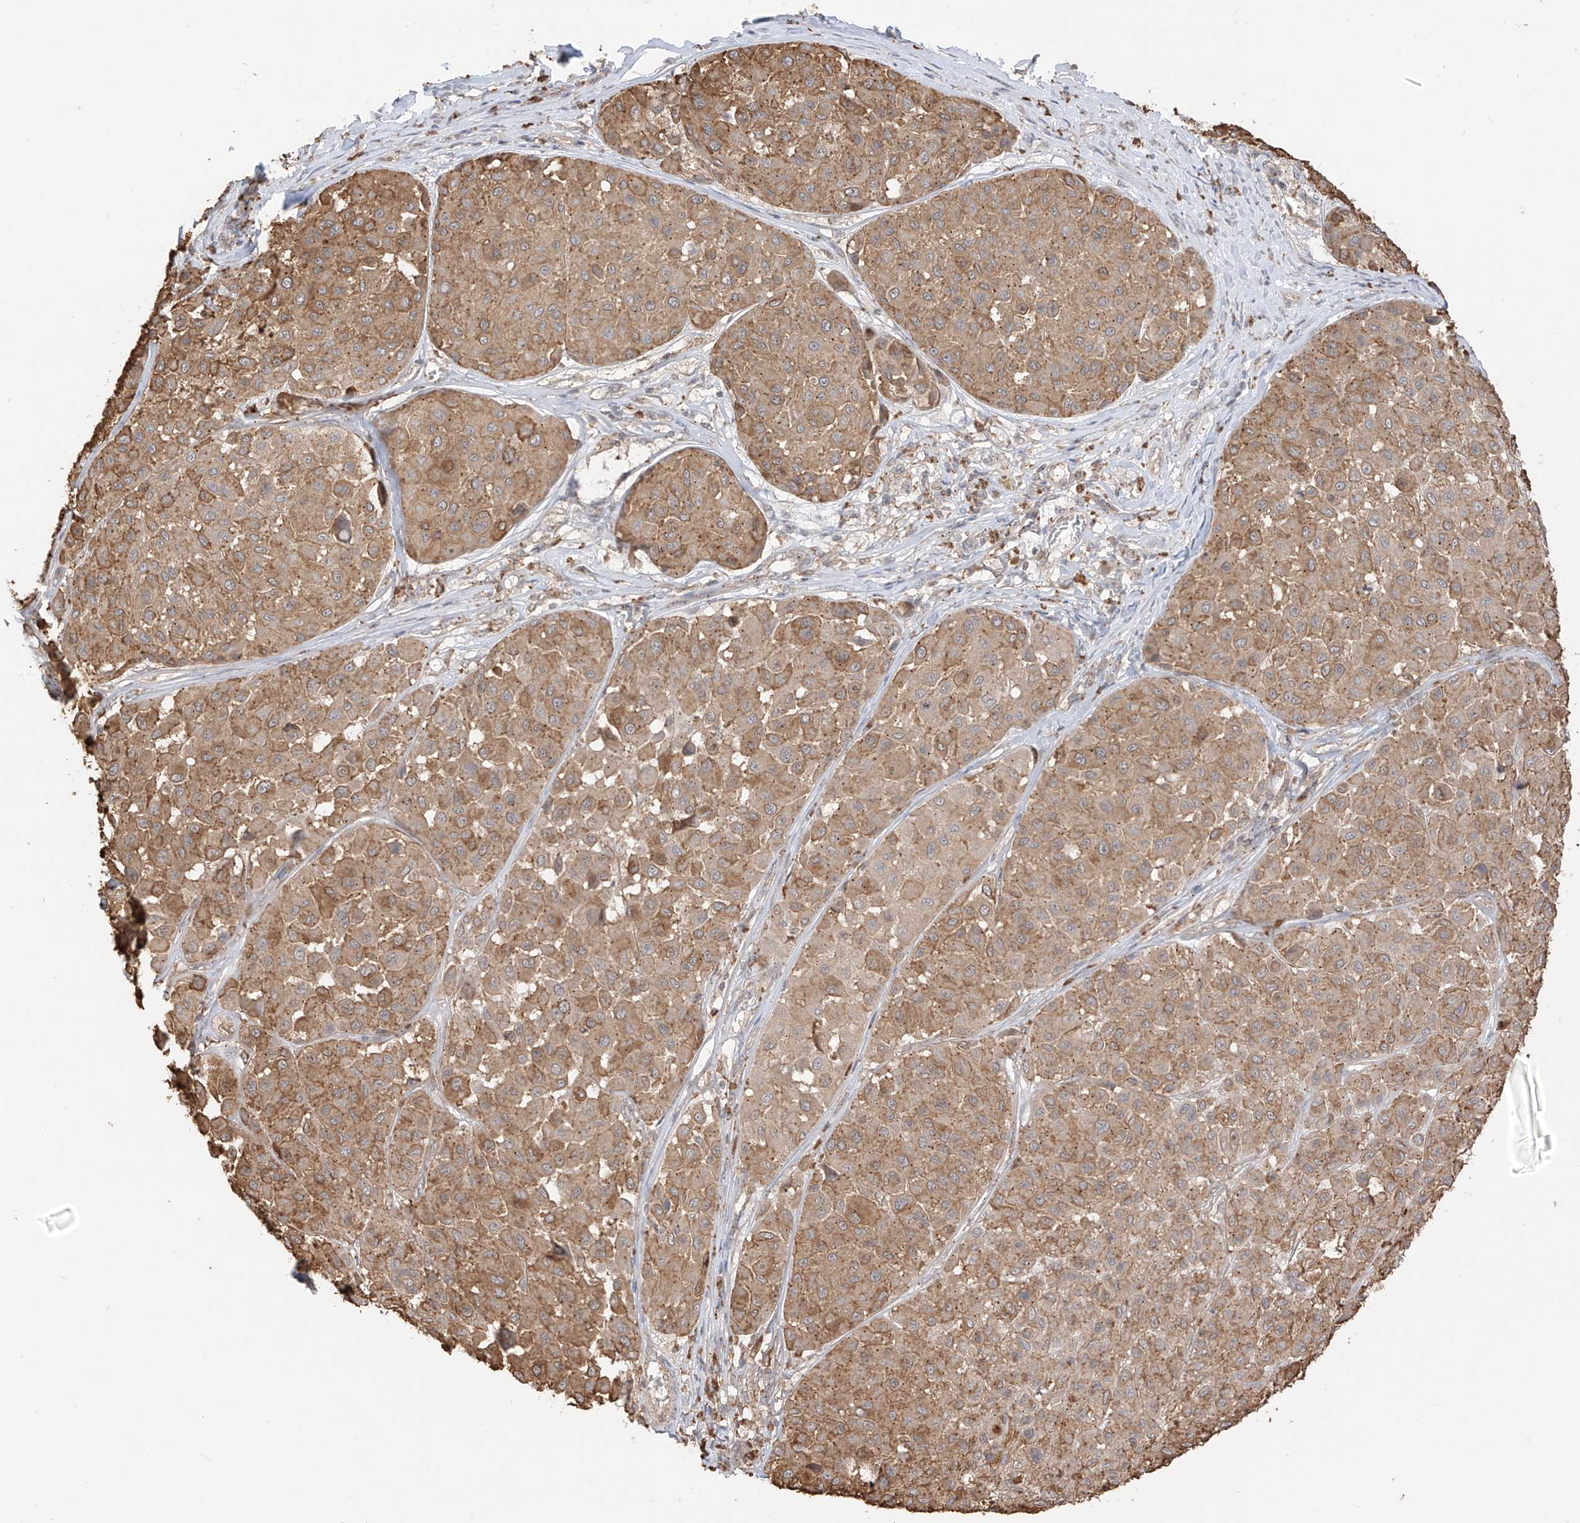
{"staining": {"intensity": "moderate", "quantity": ">75%", "location": "cytoplasmic/membranous"}, "tissue": "melanoma", "cell_type": "Tumor cells", "image_type": "cancer", "snomed": [{"axis": "morphology", "description": "Malignant melanoma, Metastatic site"}, {"axis": "topography", "description": "Soft tissue"}], "caption": "Moderate cytoplasmic/membranous staining for a protein is present in about >75% of tumor cells of malignant melanoma (metastatic site) using immunohistochemistry.", "gene": "N4BP3", "patient": {"sex": "male", "age": 41}}